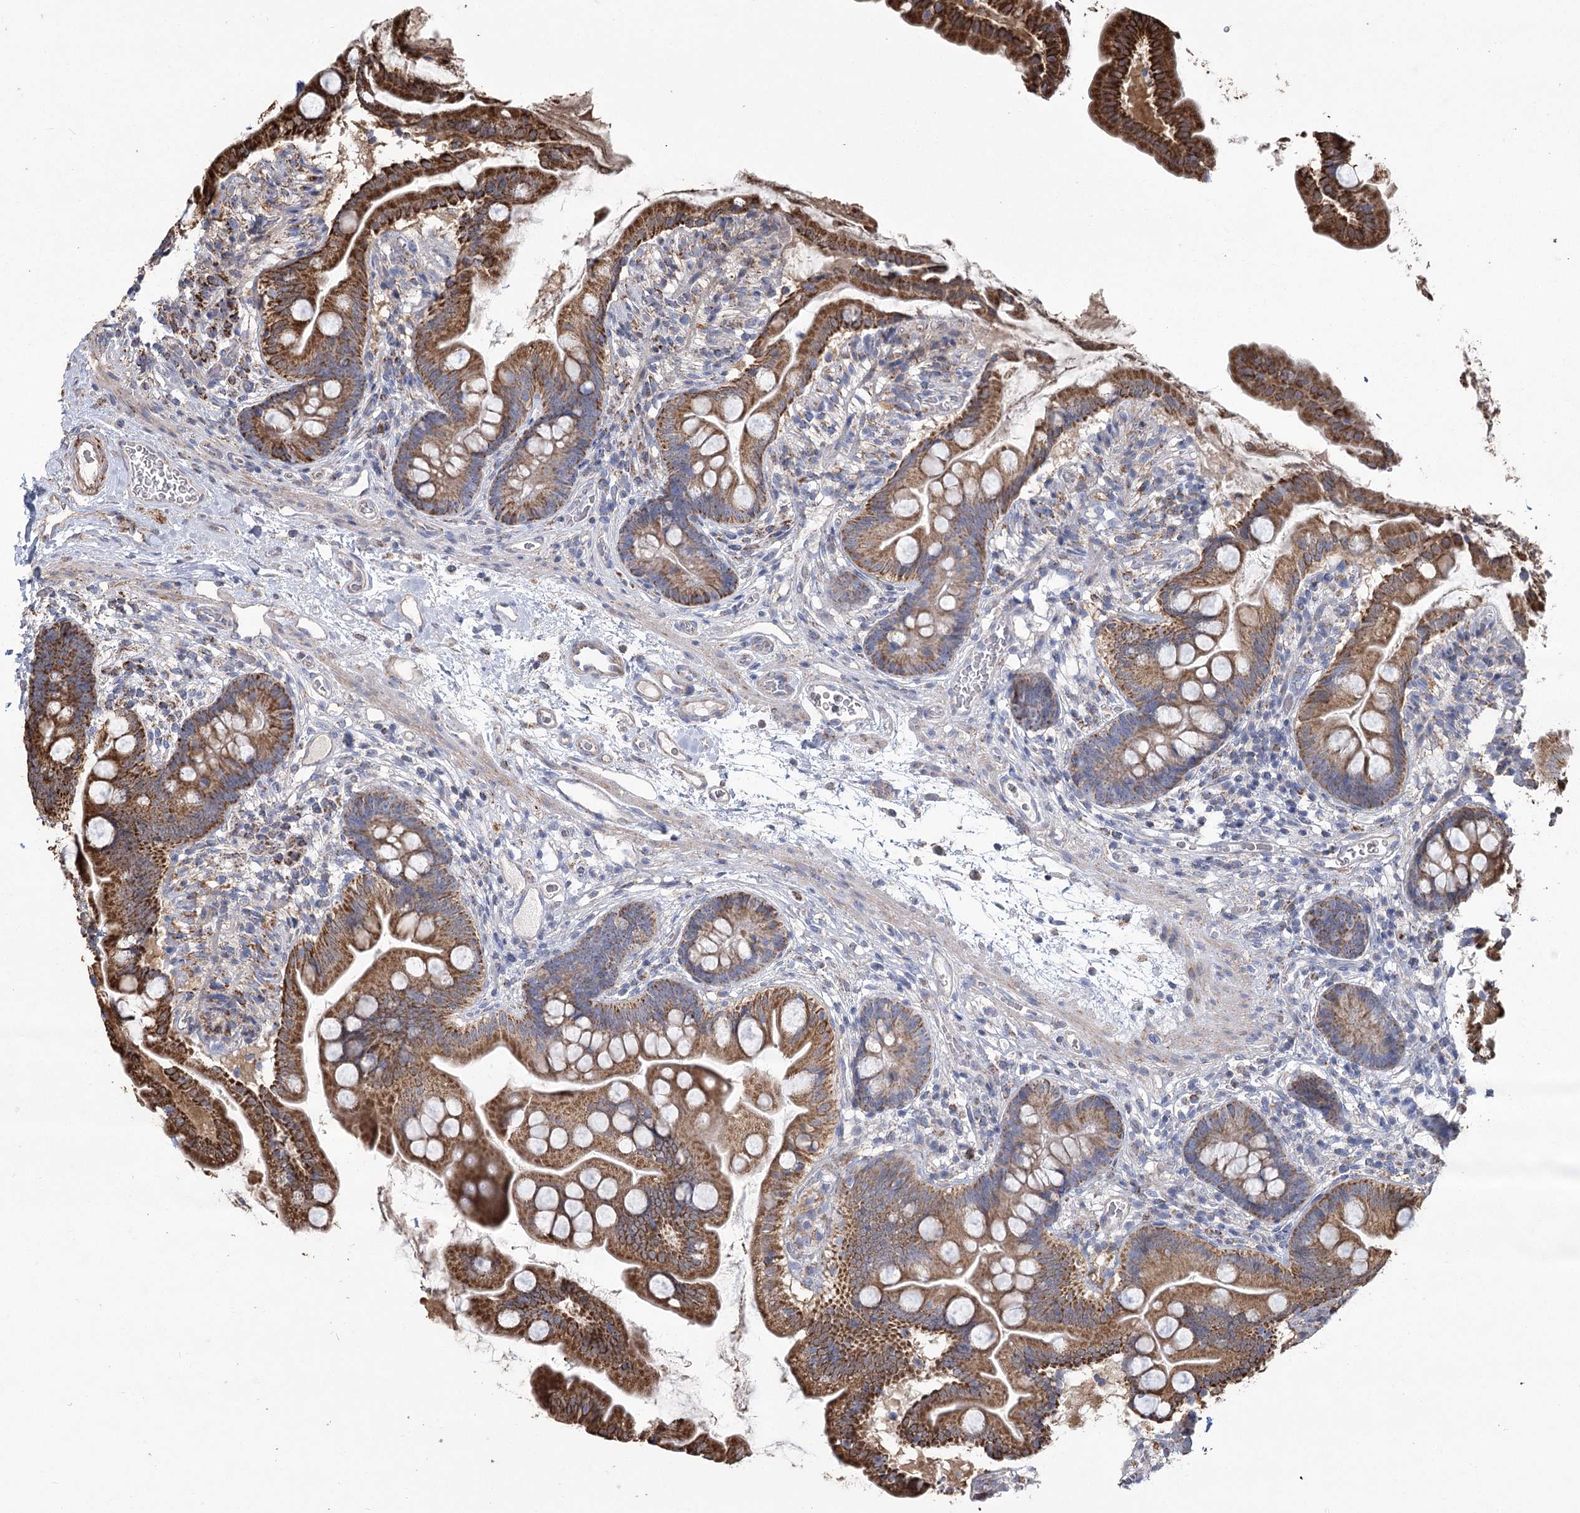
{"staining": {"intensity": "strong", "quantity": ">75%", "location": "cytoplasmic/membranous"}, "tissue": "small intestine", "cell_type": "Glandular cells", "image_type": "normal", "snomed": [{"axis": "morphology", "description": "Normal tissue, NOS"}, {"axis": "topography", "description": "Small intestine"}], "caption": "The immunohistochemical stain labels strong cytoplasmic/membranous expression in glandular cells of normal small intestine. The staining is performed using DAB (3,3'-diaminobenzidine) brown chromogen to label protein expression. The nuclei are counter-stained blue using hematoxylin.", "gene": "RANBP3L", "patient": {"sex": "female", "age": 56}}